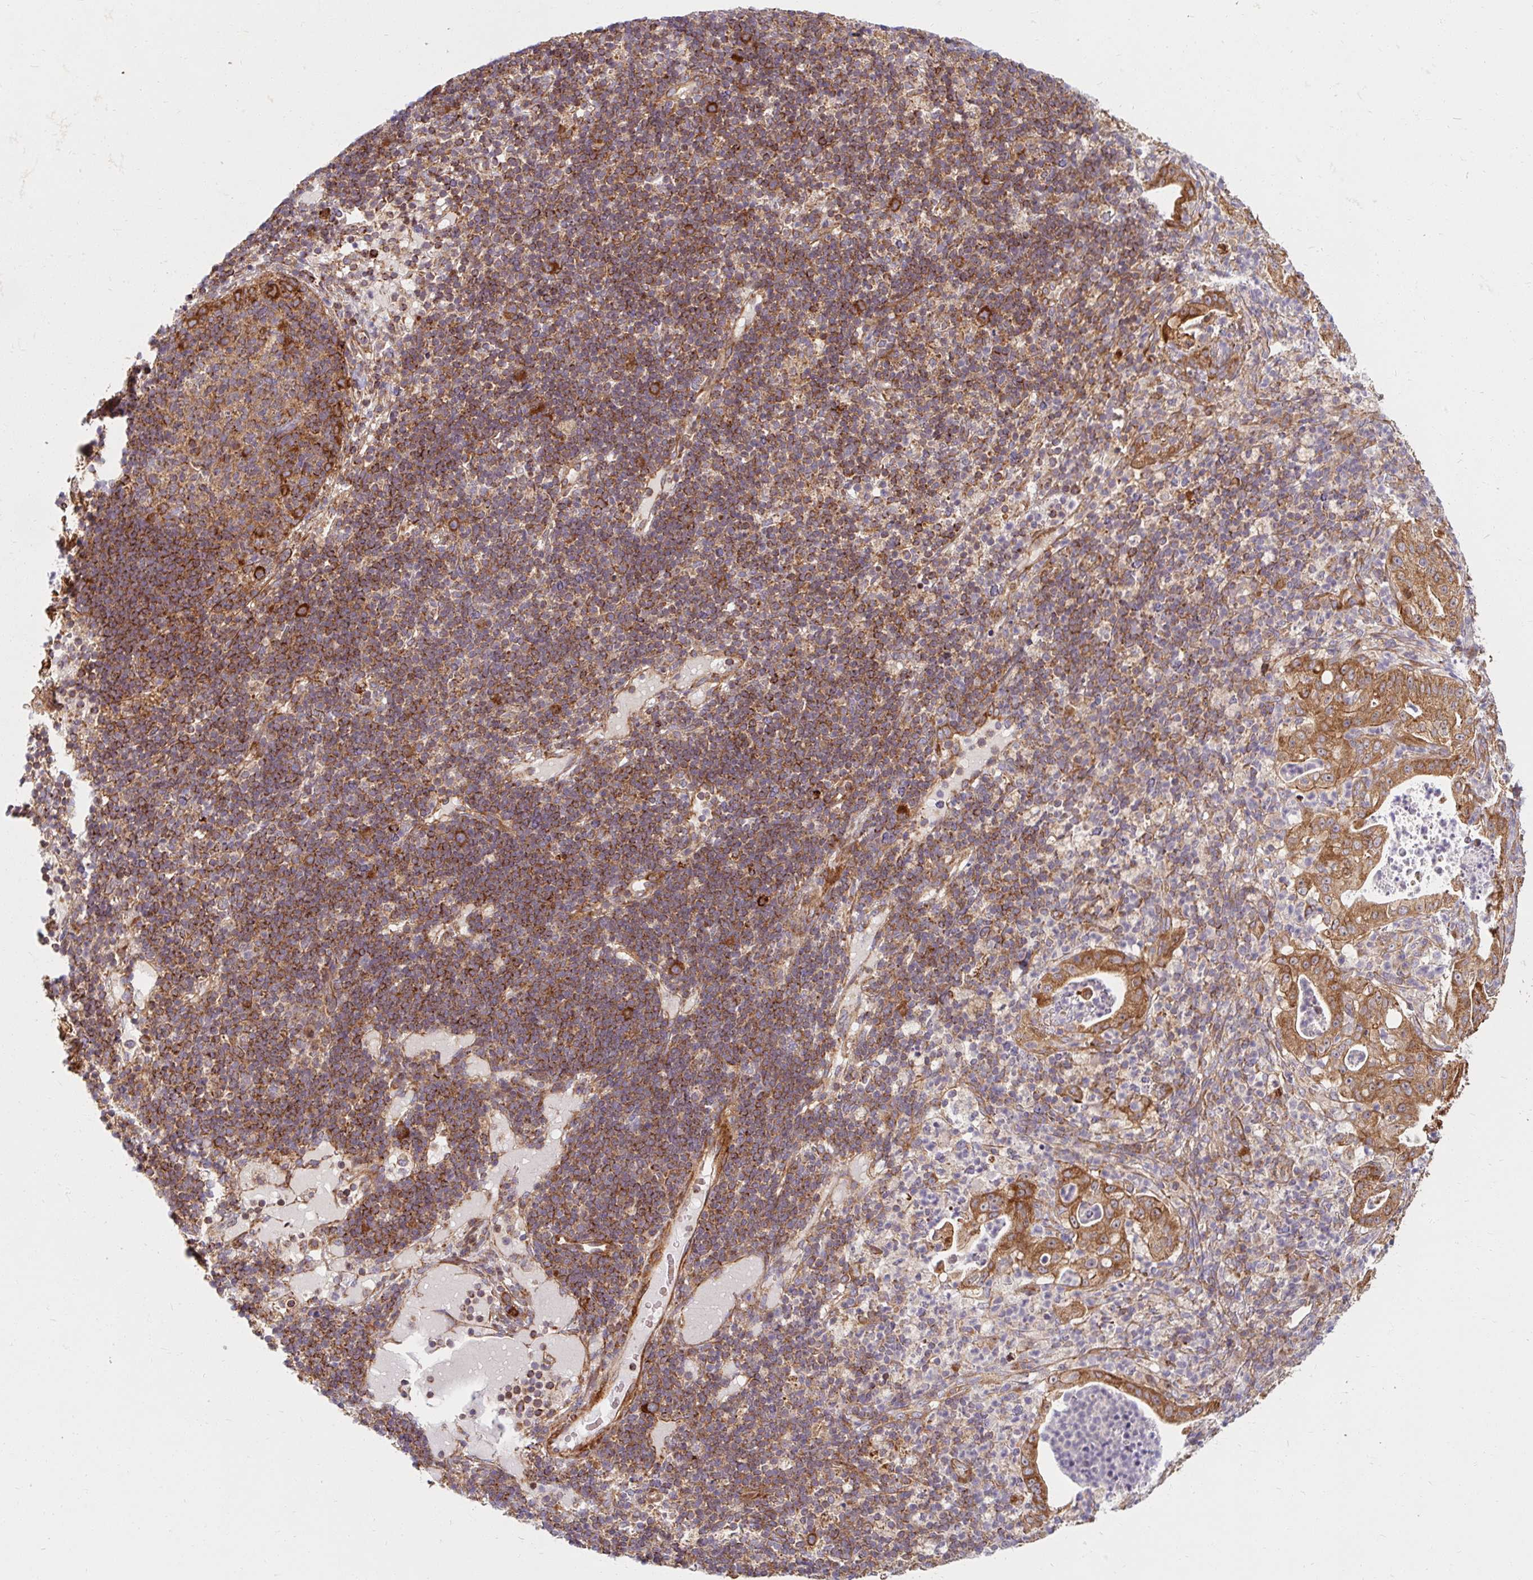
{"staining": {"intensity": "moderate", "quantity": ">75%", "location": "cytoplasmic/membranous"}, "tissue": "pancreatic cancer", "cell_type": "Tumor cells", "image_type": "cancer", "snomed": [{"axis": "morphology", "description": "Adenocarcinoma, NOS"}, {"axis": "topography", "description": "Pancreas"}], "caption": "Pancreatic cancer (adenocarcinoma) was stained to show a protein in brown. There is medium levels of moderate cytoplasmic/membranous expression in approximately >75% of tumor cells.", "gene": "BTF3", "patient": {"sex": "male", "age": 71}}